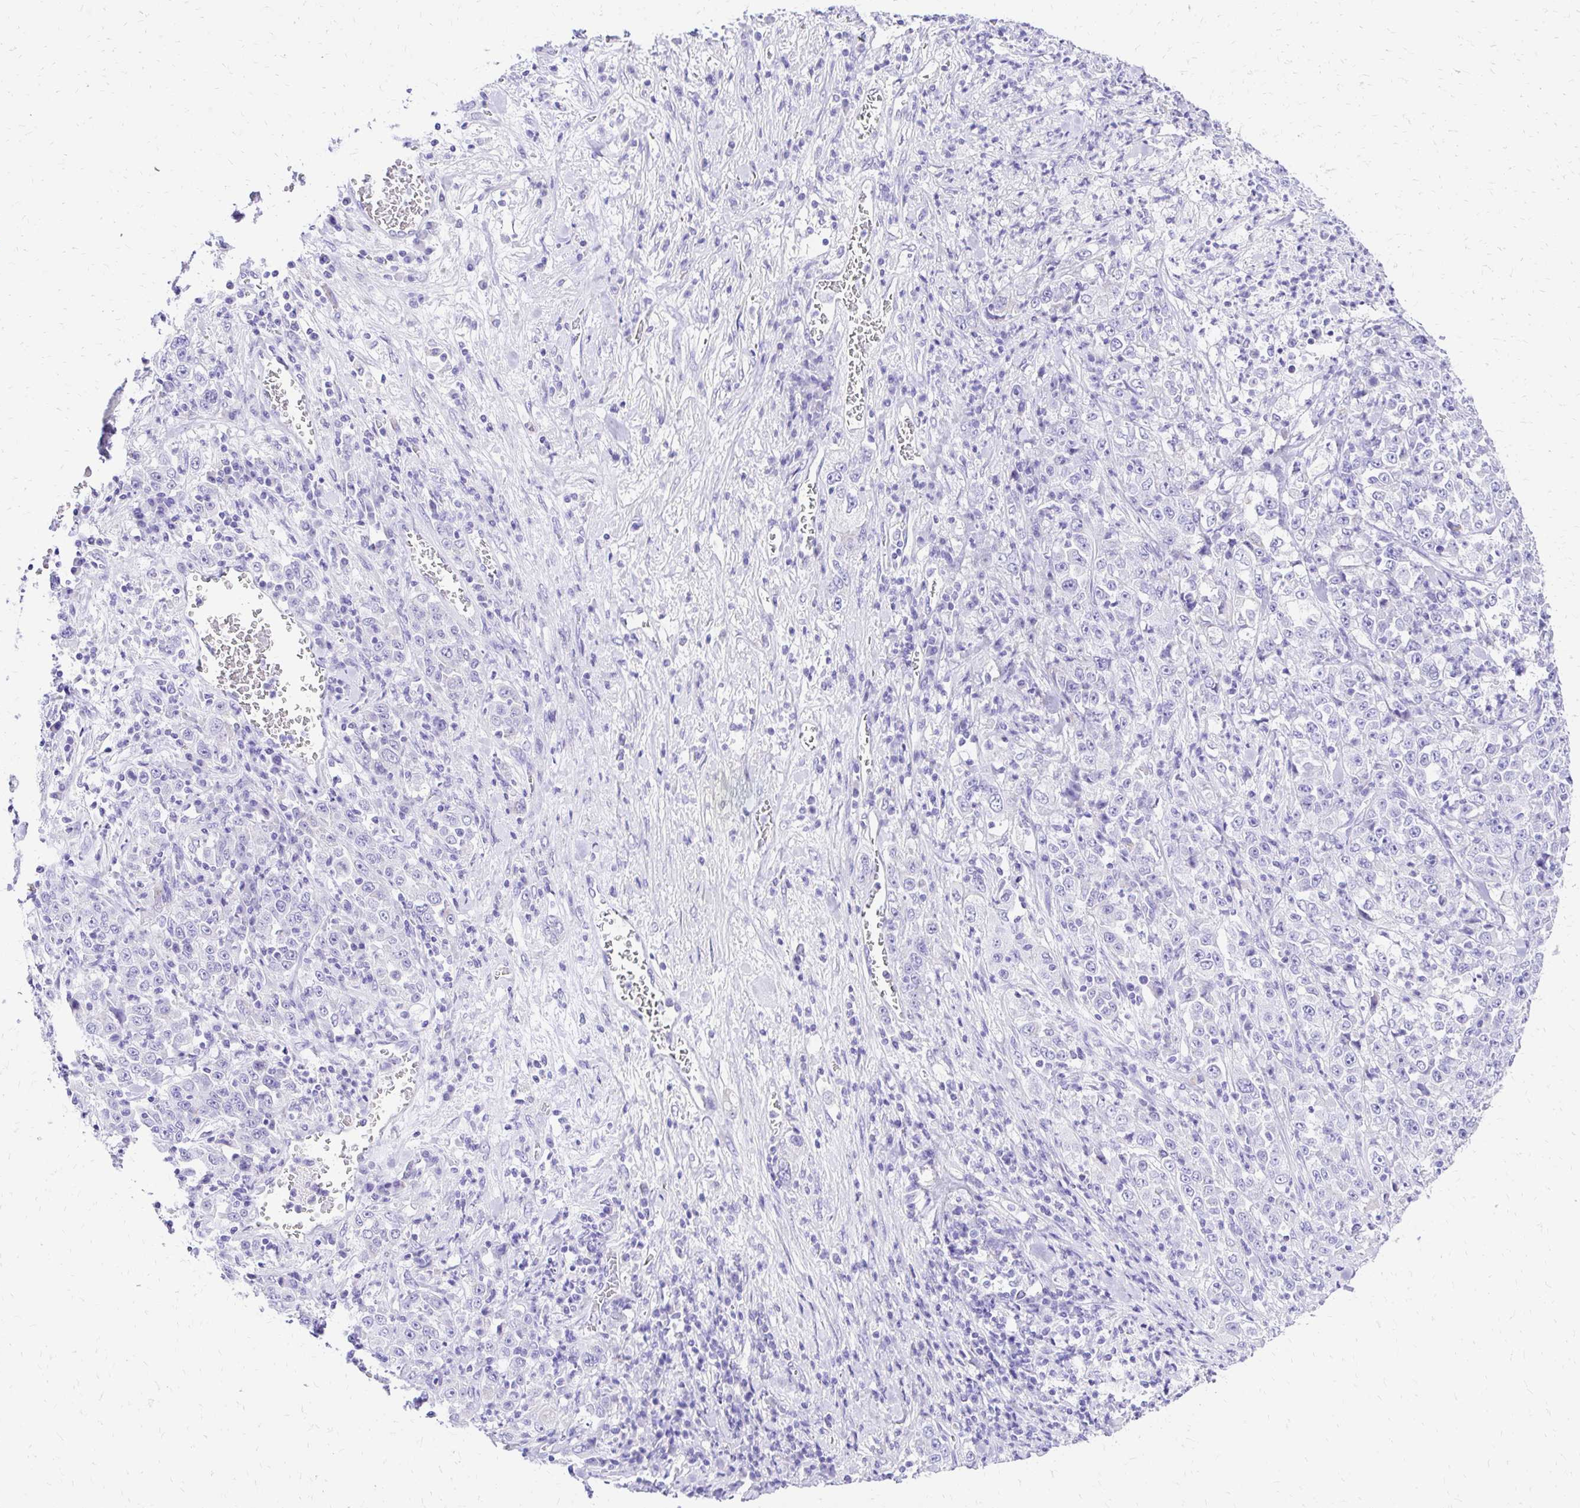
{"staining": {"intensity": "negative", "quantity": "none", "location": "none"}, "tissue": "stomach cancer", "cell_type": "Tumor cells", "image_type": "cancer", "snomed": [{"axis": "morphology", "description": "Normal tissue, NOS"}, {"axis": "morphology", "description": "Adenocarcinoma, NOS"}, {"axis": "topography", "description": "Stomach, upper"}, {"axis": "topography", "description": "Stomach"}], "caption": "The IHC histopathology image has no significant staining in tumor cells of stomach cancer (adenocarcinoma) tissue. (DAB immunohistochemistry (IHC) with hematoxylin counter stain).", "gene": "S100G", "patient": {"sex": "male", "age": 59}}